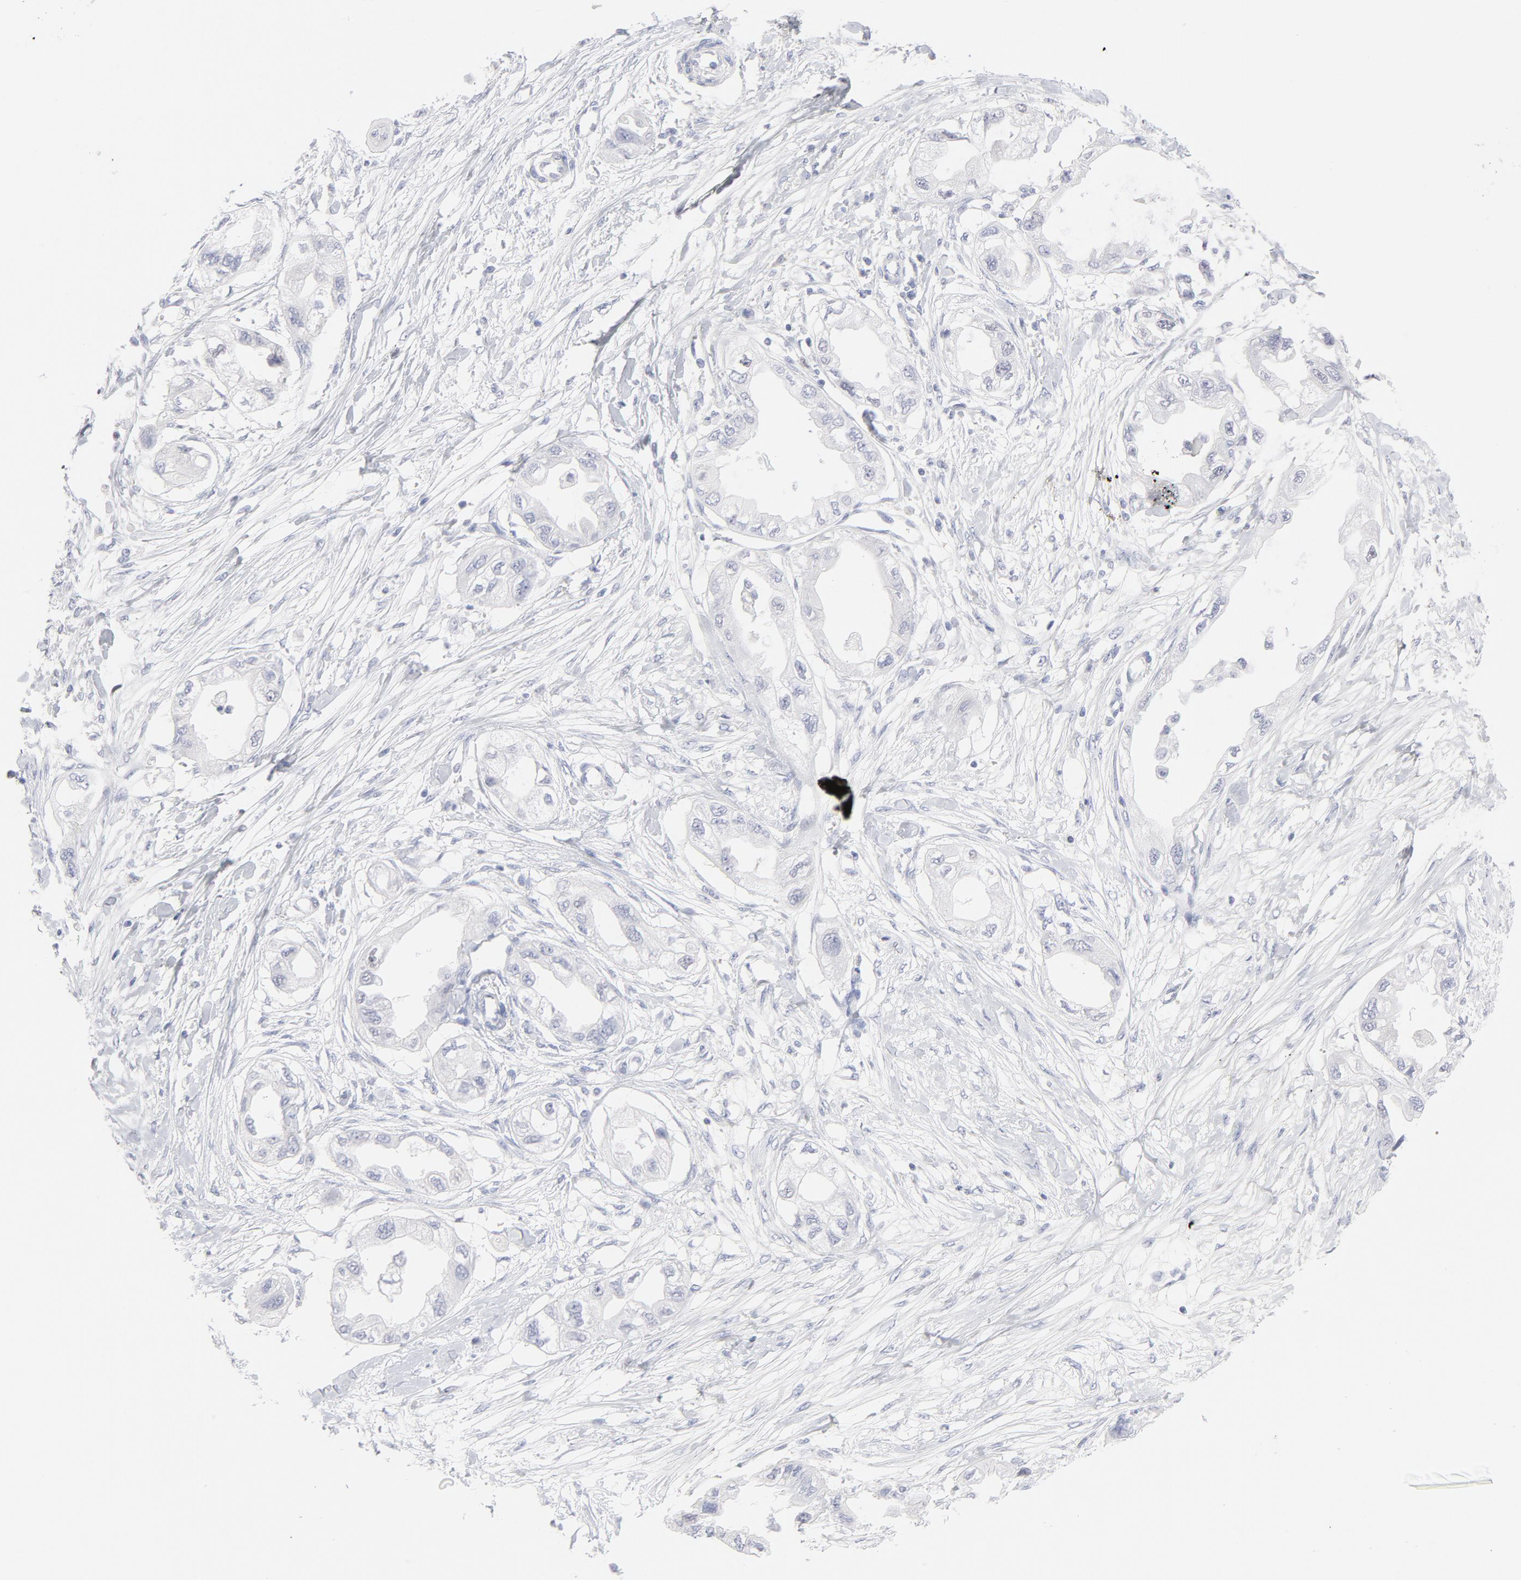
{"staining": {"intensity": "negative", "quantity": "none", "location": "none"}, "tissue": "endometrial cancer", "cell_type": "Tumor cells", "image_type": "cancer", "snomed": [{"axis": "morphology", "description": "Adenocarcinoma, NOS"}, {"axis": "topography", "description": "Endometrium"}], "caption": "DAB immunohistochemical staining of endometrial cancer reveals no significant staining in tumor cells.", "gene": "MCM7", "patient": {"sex": "female", "age": 67}}